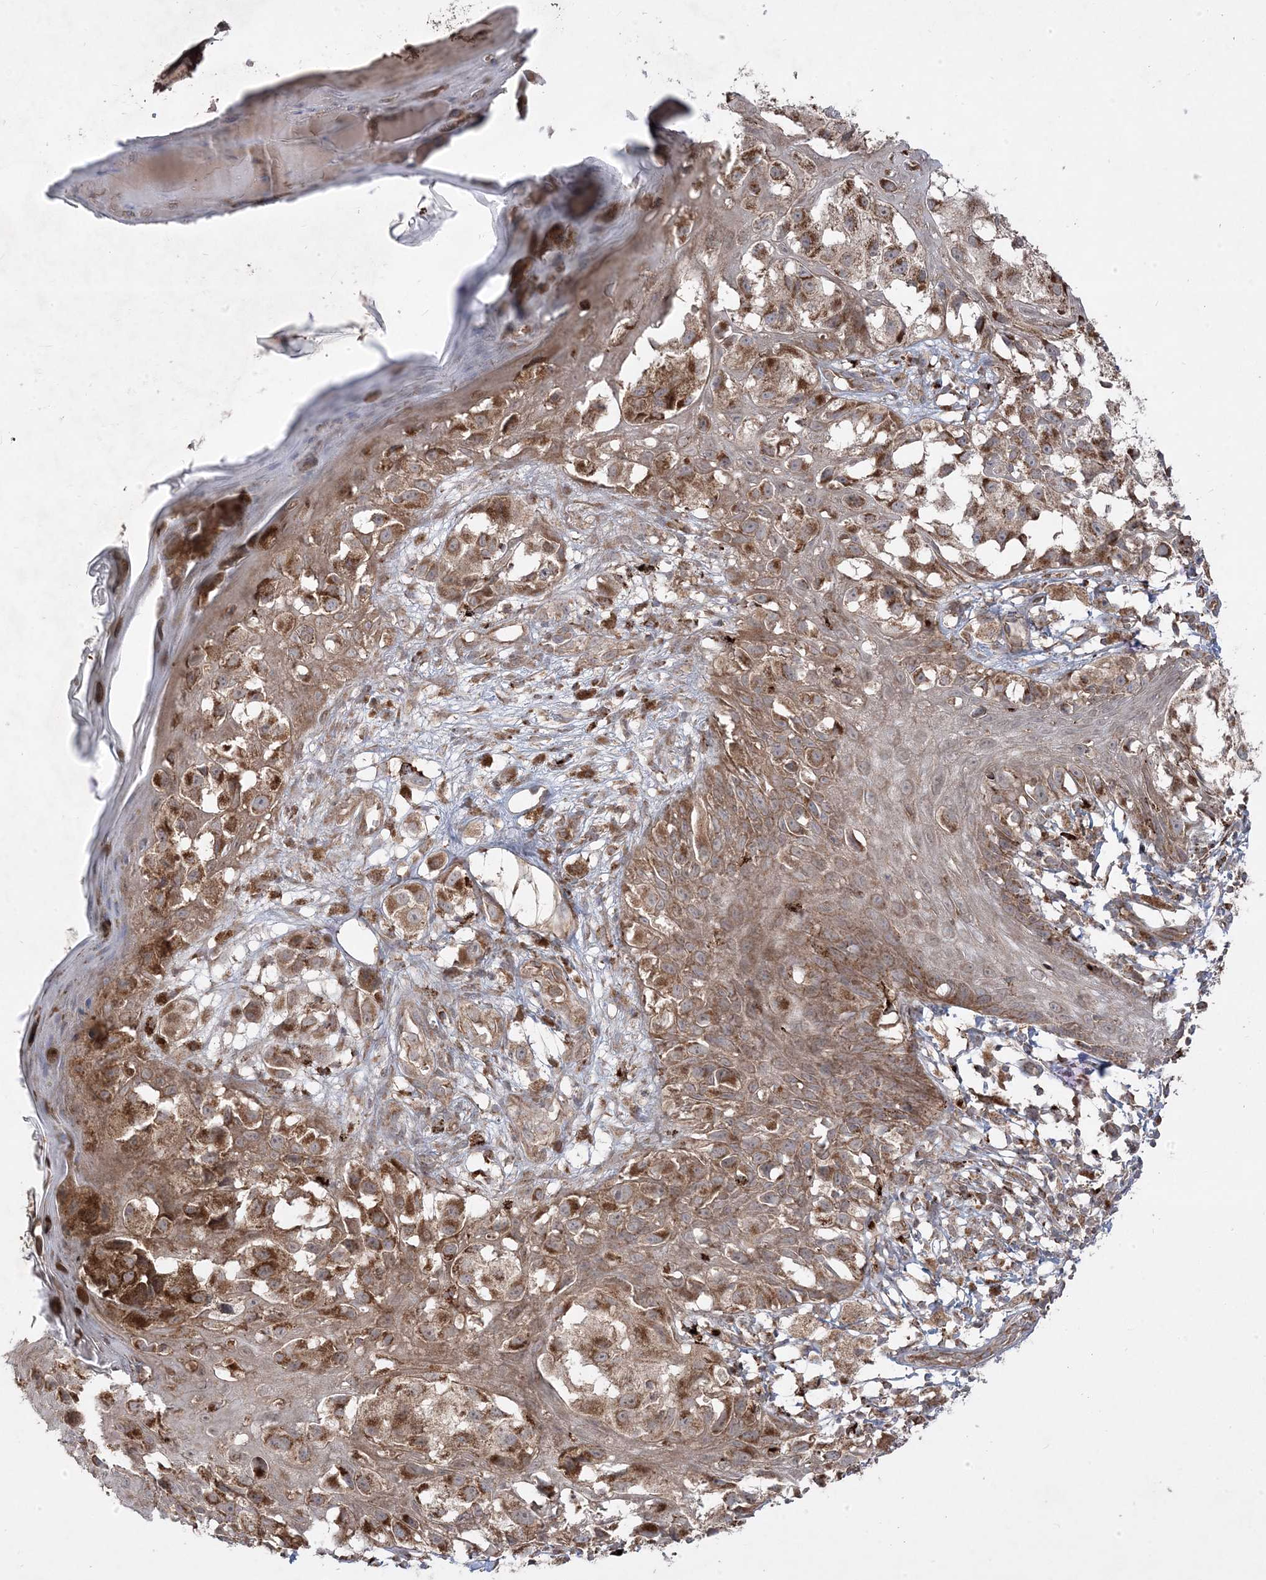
{"staining": {"intensity": "moderate", "quantity": ">75%", "location": "cytoplasmic/membranous"}, "tissue": "melanoma", "cell_type": "Tumor cells", "image_type": "cancer", "snomed": [{"axis": "morphology", "description": "Malignant melanoma, NOS"}, {"axis": "topography", "description": "Skin of leg"}], "caption": "Immunohistochemical staining of human melanoma shows moderate cytoplasmic/membranous protein staining in approximately >75% of tumor cells. Using DAB (brown) and hematoxylin (blue) stains, captured at high magnification using brightfield microscopy.", "gene": "CLUAP1", "patient": {"sex": "female", "age": 72}}